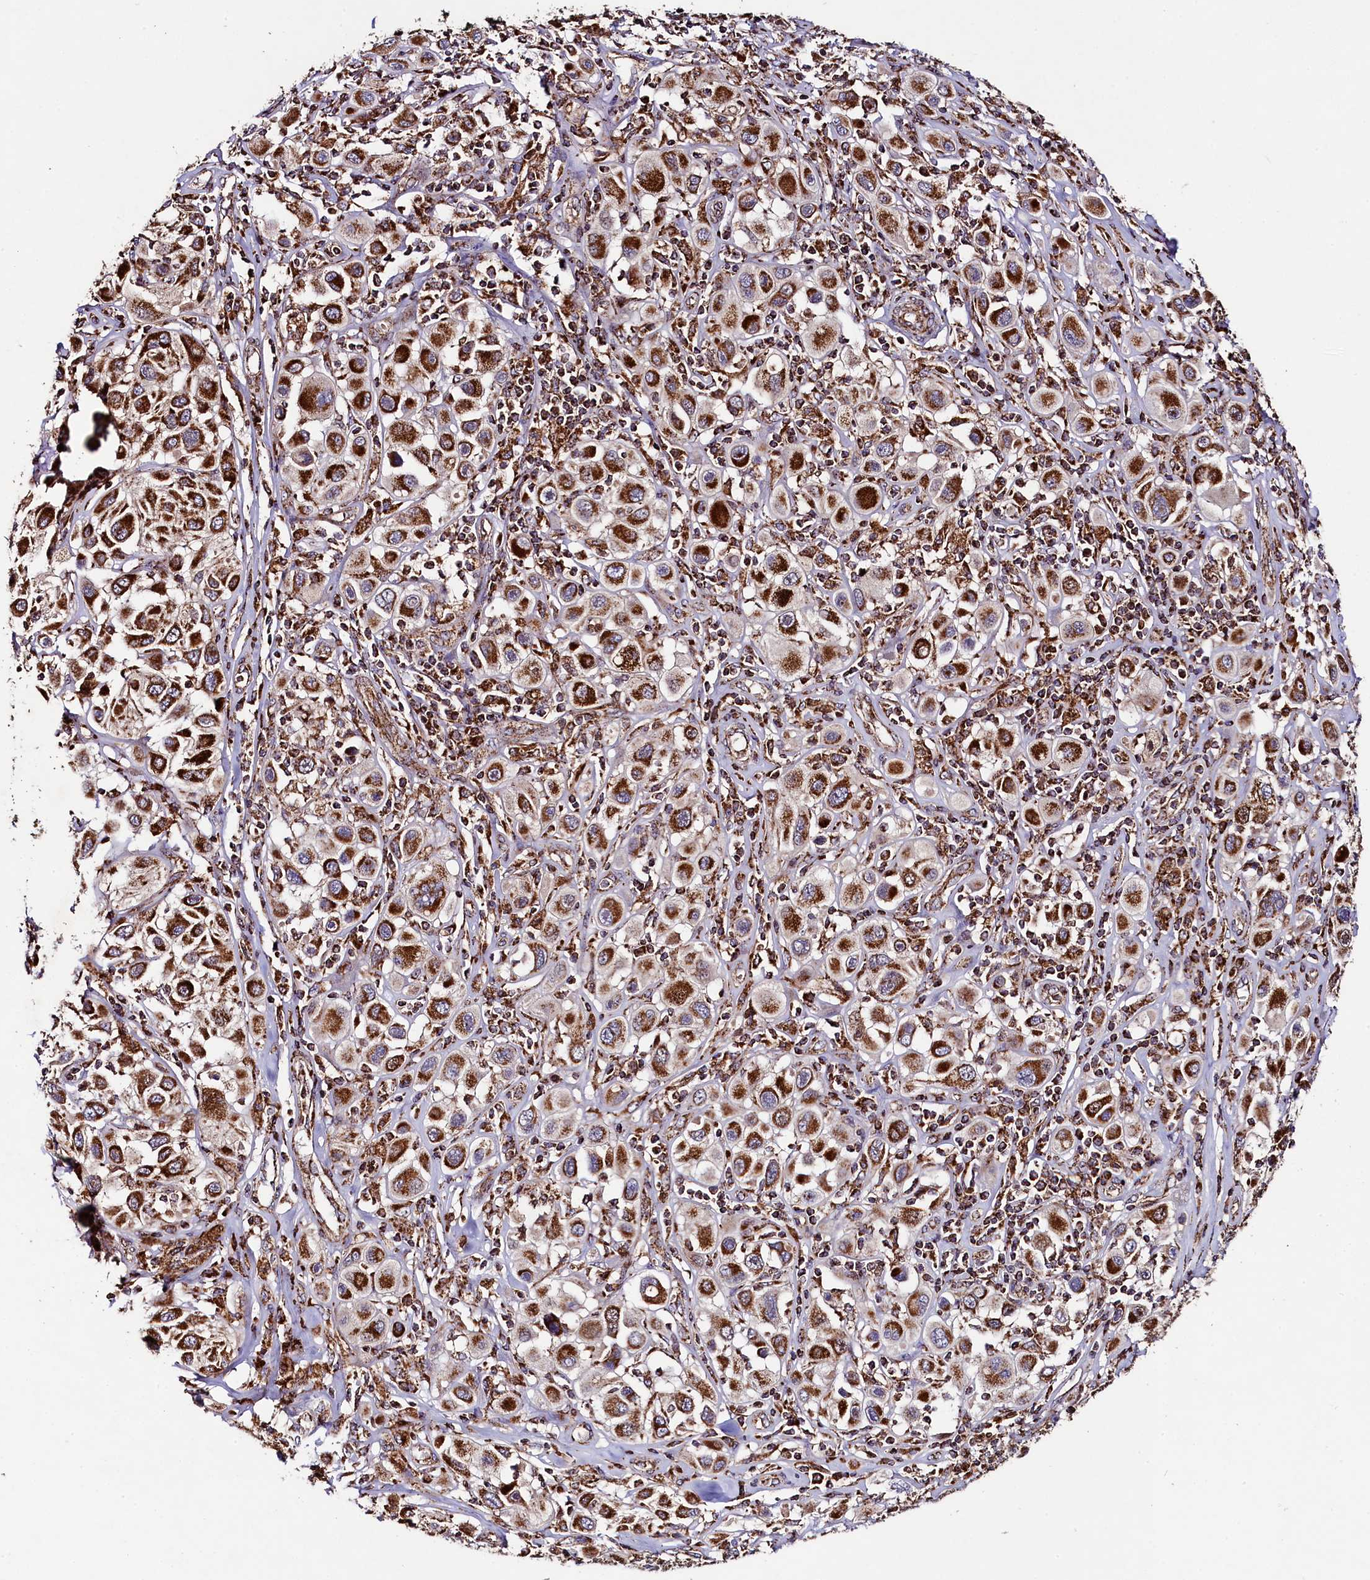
{"staining": {"intensity": "strong", "quantity": ">75%", "location": "cytoplasmic/membranous"}, "tissue": "melanoma", "cell_type": "Tumor cells", "image_type": "cancer", "snomed": [{"axis": "morphology", "description": "Malignant melanoma, Metastatic site"}, {"axis": "topography", "description": "Skin"}], "caption": "IHC image of neoplastic tissue: melanoma stained using immunohistochemistry displays high levels of strong protein expression localized specifically in the cytoplasmic/membranous of tumor cells, appearing as a cytoplasmic/membranous brown color.", "gene": "CLYBL", "patient": {"sex": "male", "age": 41}}